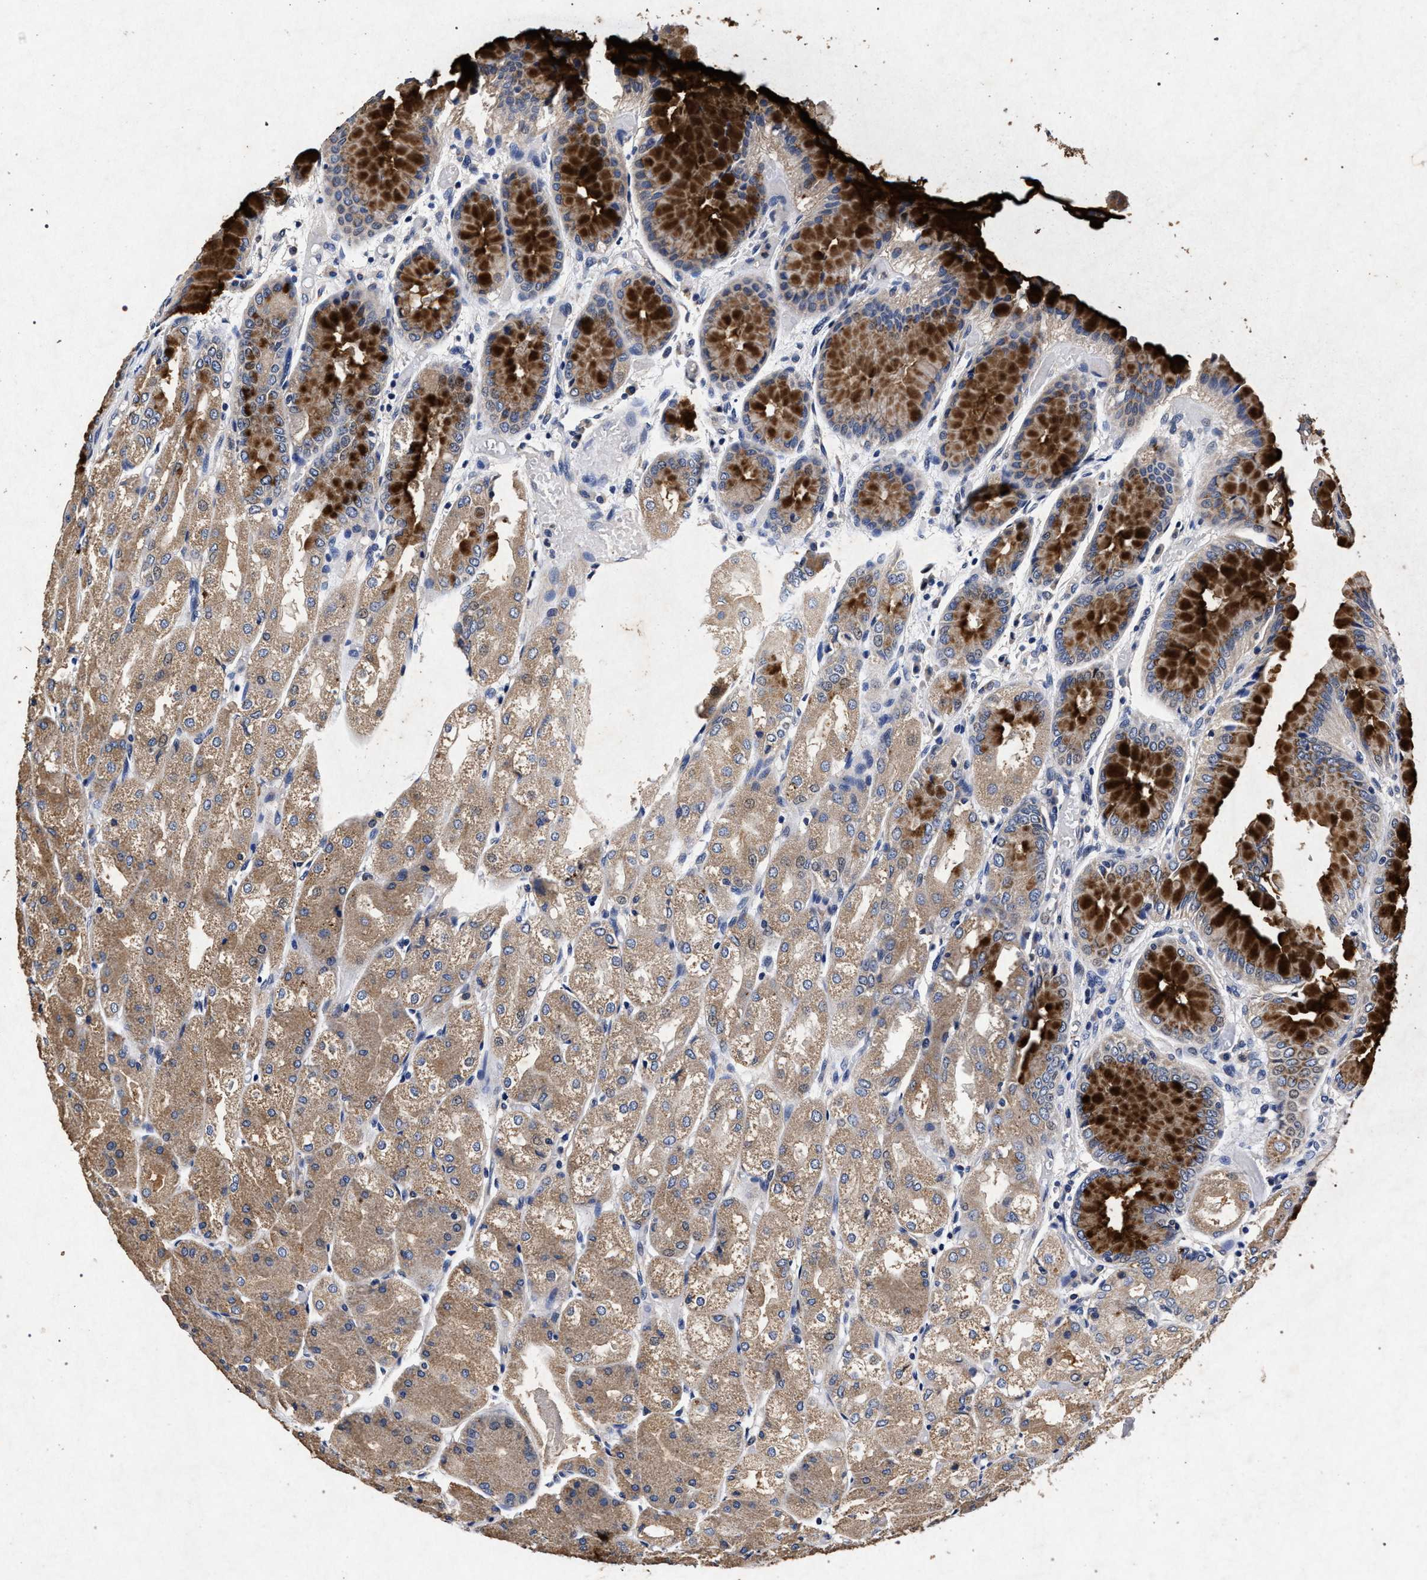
{"staining": {"intensity": "strong", "quantity": ">75%", "location": "cytoplasmic/membranous"}, "tissue": "stomach", "cell_type": "Glandular cells", "image_type": "normal", "snomed": [{"axis": "morphology", "description": "Normal tissue, NOS"}, {"axis": "topography", "description": "Stomach, upper"}], "caption": "An immunohistochemistry (IHC) photomicrograph of benign tissue is shown. Protein staining in brown labels strong cytoplasmic/membranous positivity in stomach within glandular cells. The staining is performed using DAB brown chromogen to label protein expression. The nuclei are counter-stained blue using hematoxylin.", "gene": "ATP1A2", "patient": {"sex": "male", "age": 72}}